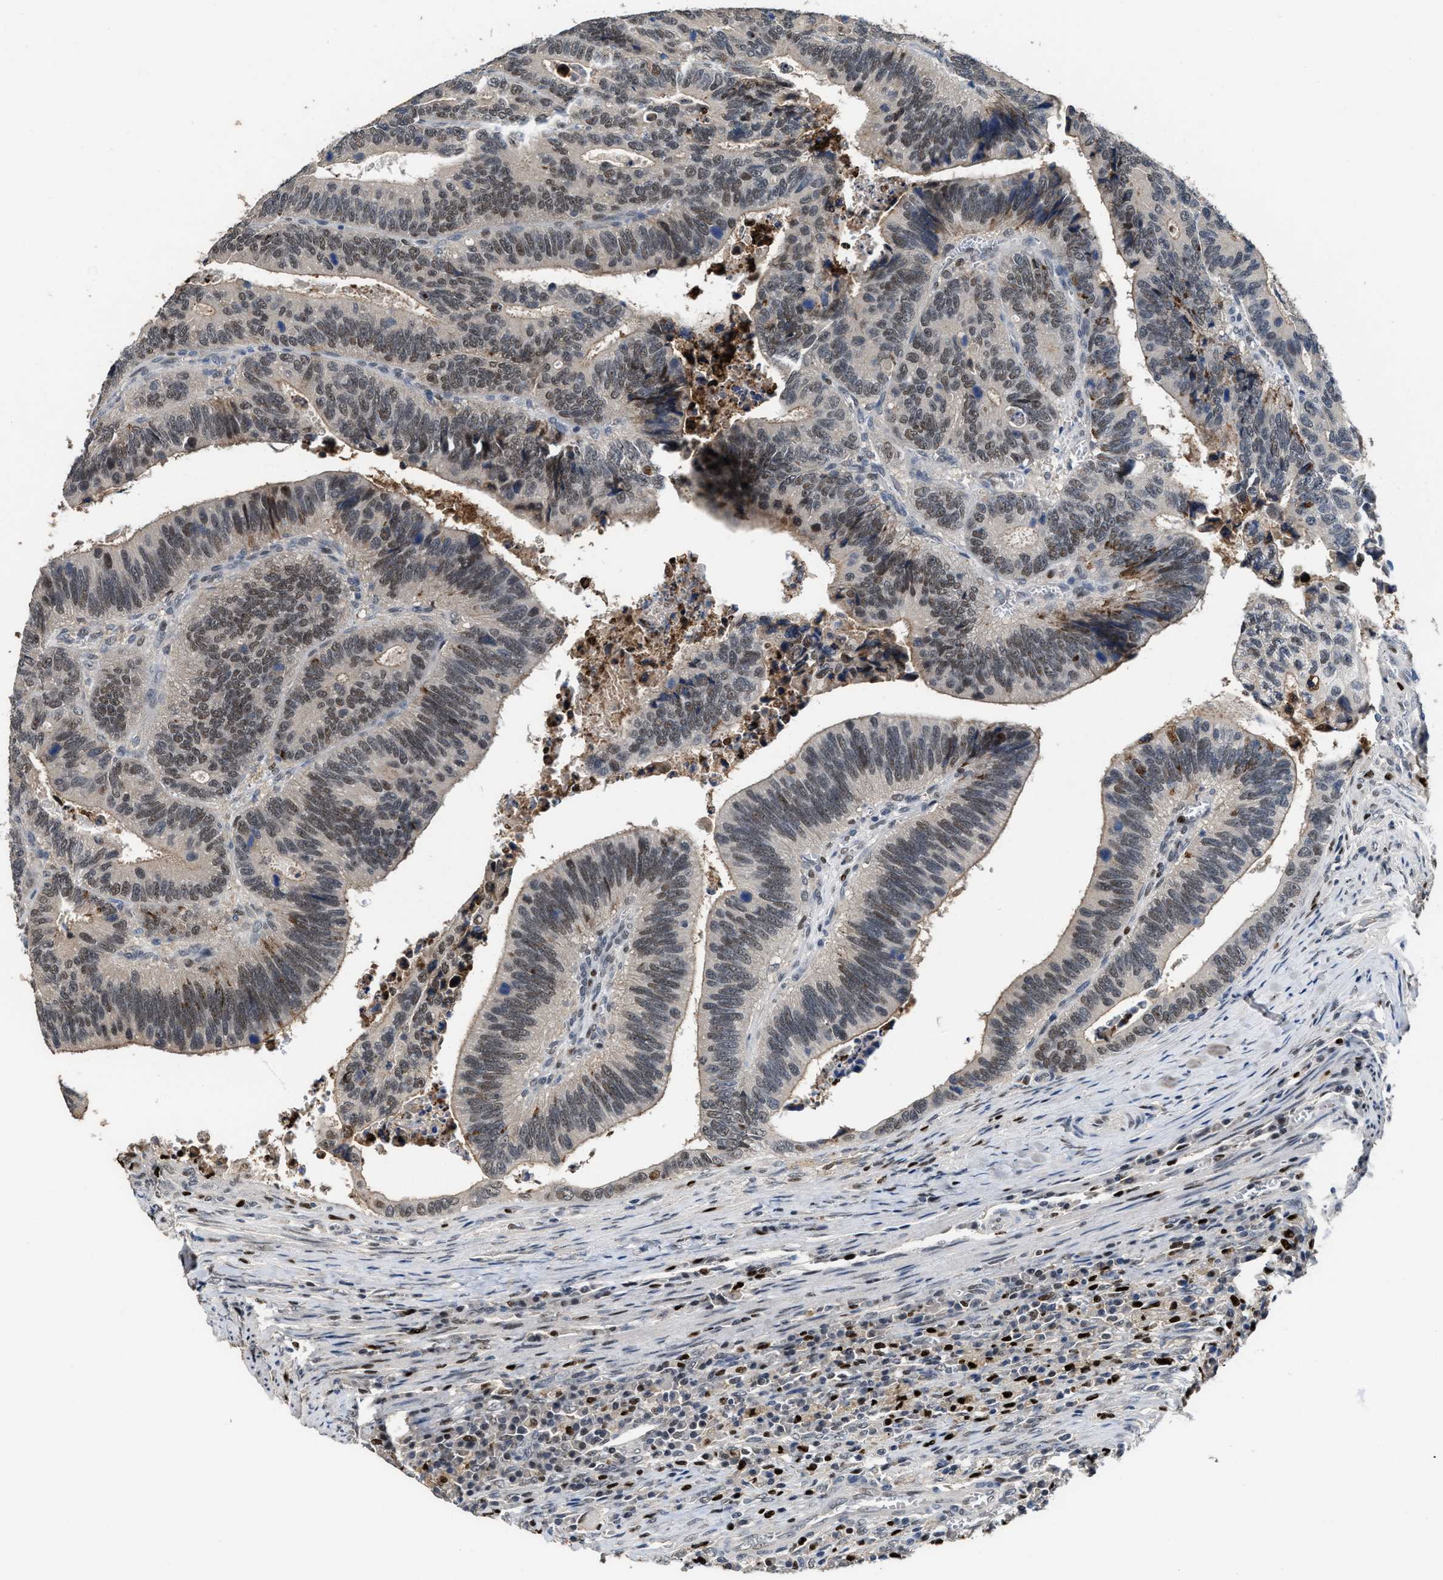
{"staining": {"intensity": "weak", "quantity": "25%-75%", "location": "nuclear"}, "tissue": "colorectal cancer", "cell_type": "Tumor cells", "image_type": "cancer", "snomed": [{"axis": "morphology", "description": "Inflammation, NOS"}, {"axis": "morphology", "description": "Adenocarcinoma, NOS"}, {"axis": "topography", "description": "Colon"}], "caption": "Tumor cells demonstrate low levels of weak nuclear expression in about 25%-75% of cells in human colorectal adenocarcinoma. The staining is performed using DAB brown chromogen to label protein expression. The nuclei are counter-stained blue using hematoxylin.", "gene": "ZNF20", "patient": {"sex": "male", "age": 72}}